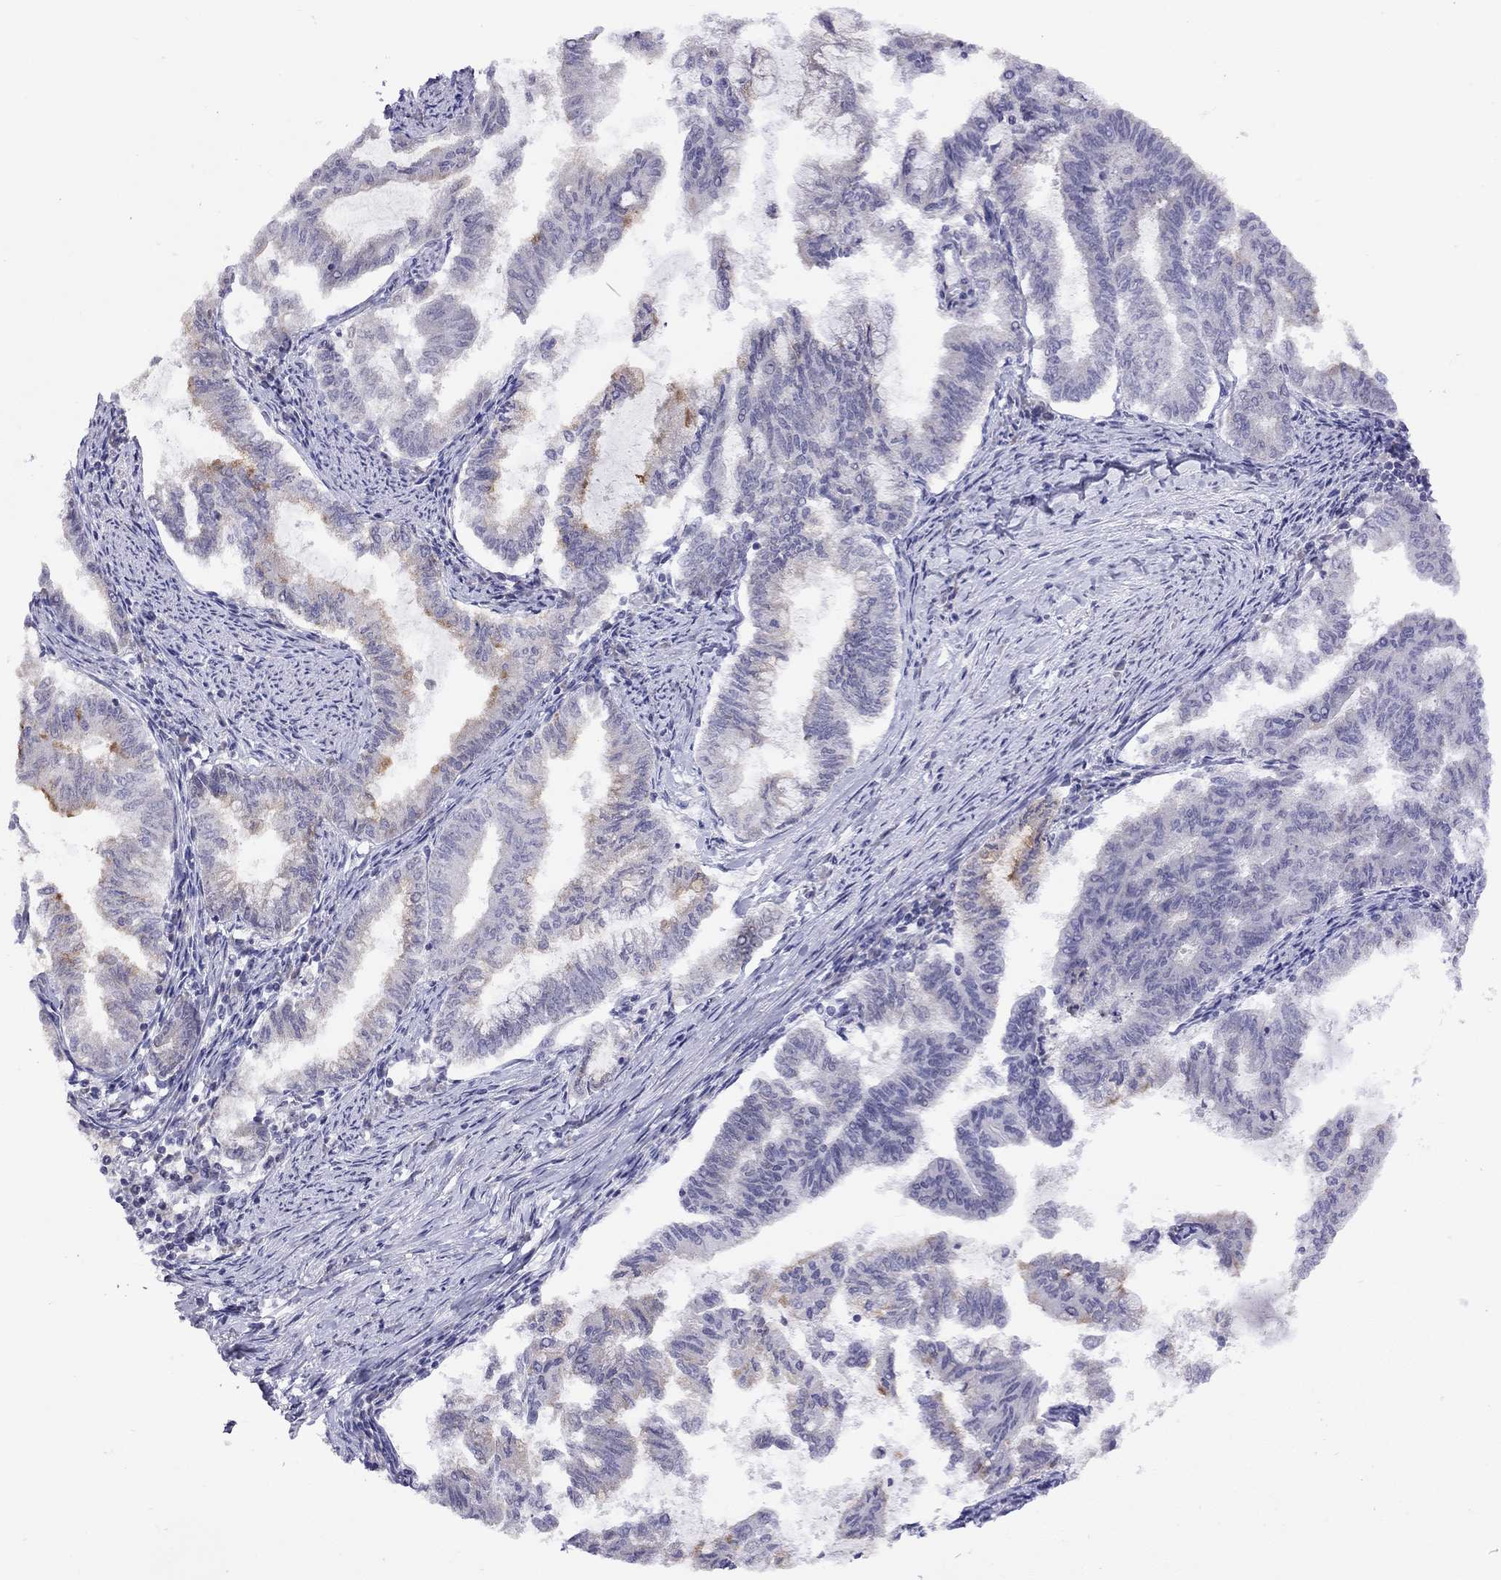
{"staining": {"intensity": "negative", "quantity": "none", "location": "none"}, "tissue": "endometrial cancer", "cell_type": "Tumor cells", "image_type": "cancer", "snomed": [{"axis": "morphology", "description": "Adenocarcinoma, NOS"}, {"axis": "topography", "description": "Endometrium"}], "caption": "IHC of endometrial cancer (adenocarcinoma) demonstrates no staining in tumor cells.", "gene": "HES5", "patient": {"sex": "female", "age": 79}}